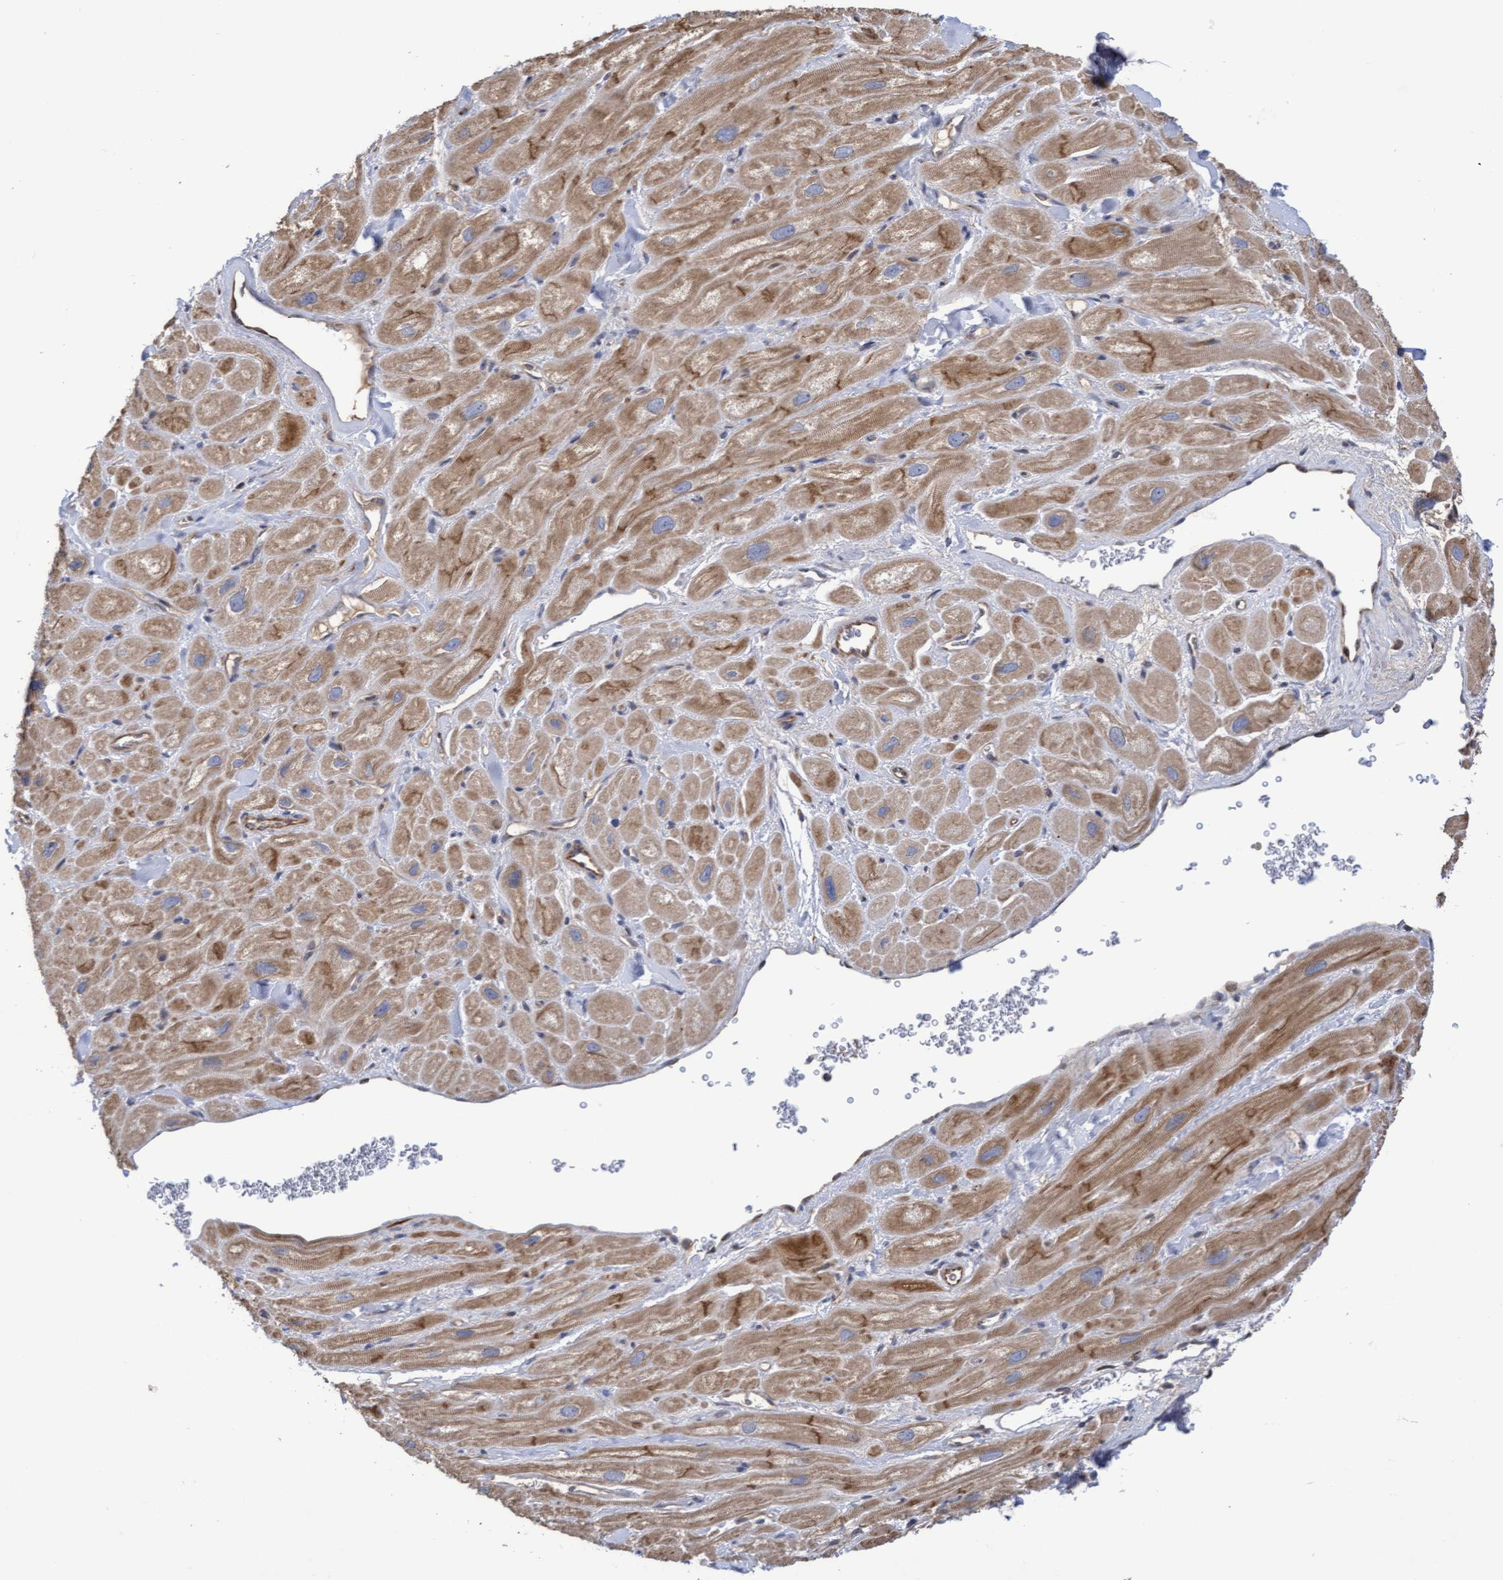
{"staining": {"intensity": "moderate", "quantity": ">75%", "location": "cytoplasmic/membranous"}, "tissue": "heart muscle", "cell_type": "Cardiomyocytes", "image_type": "normal", "snomed": [{"axis": "morphology", "description": "Normal tissue, NOS"}, {"axis": "topography", "description": "Heart"}], "caption": "IHC image of normal heart muscle stained for a protein (brown), which demonstrates medium levels of moderate cytoplasmic/membranous expression in about >75% of cardiomyocytes.", "gene": "KRT24", "patient": {"sex": "male", "age": 49}}